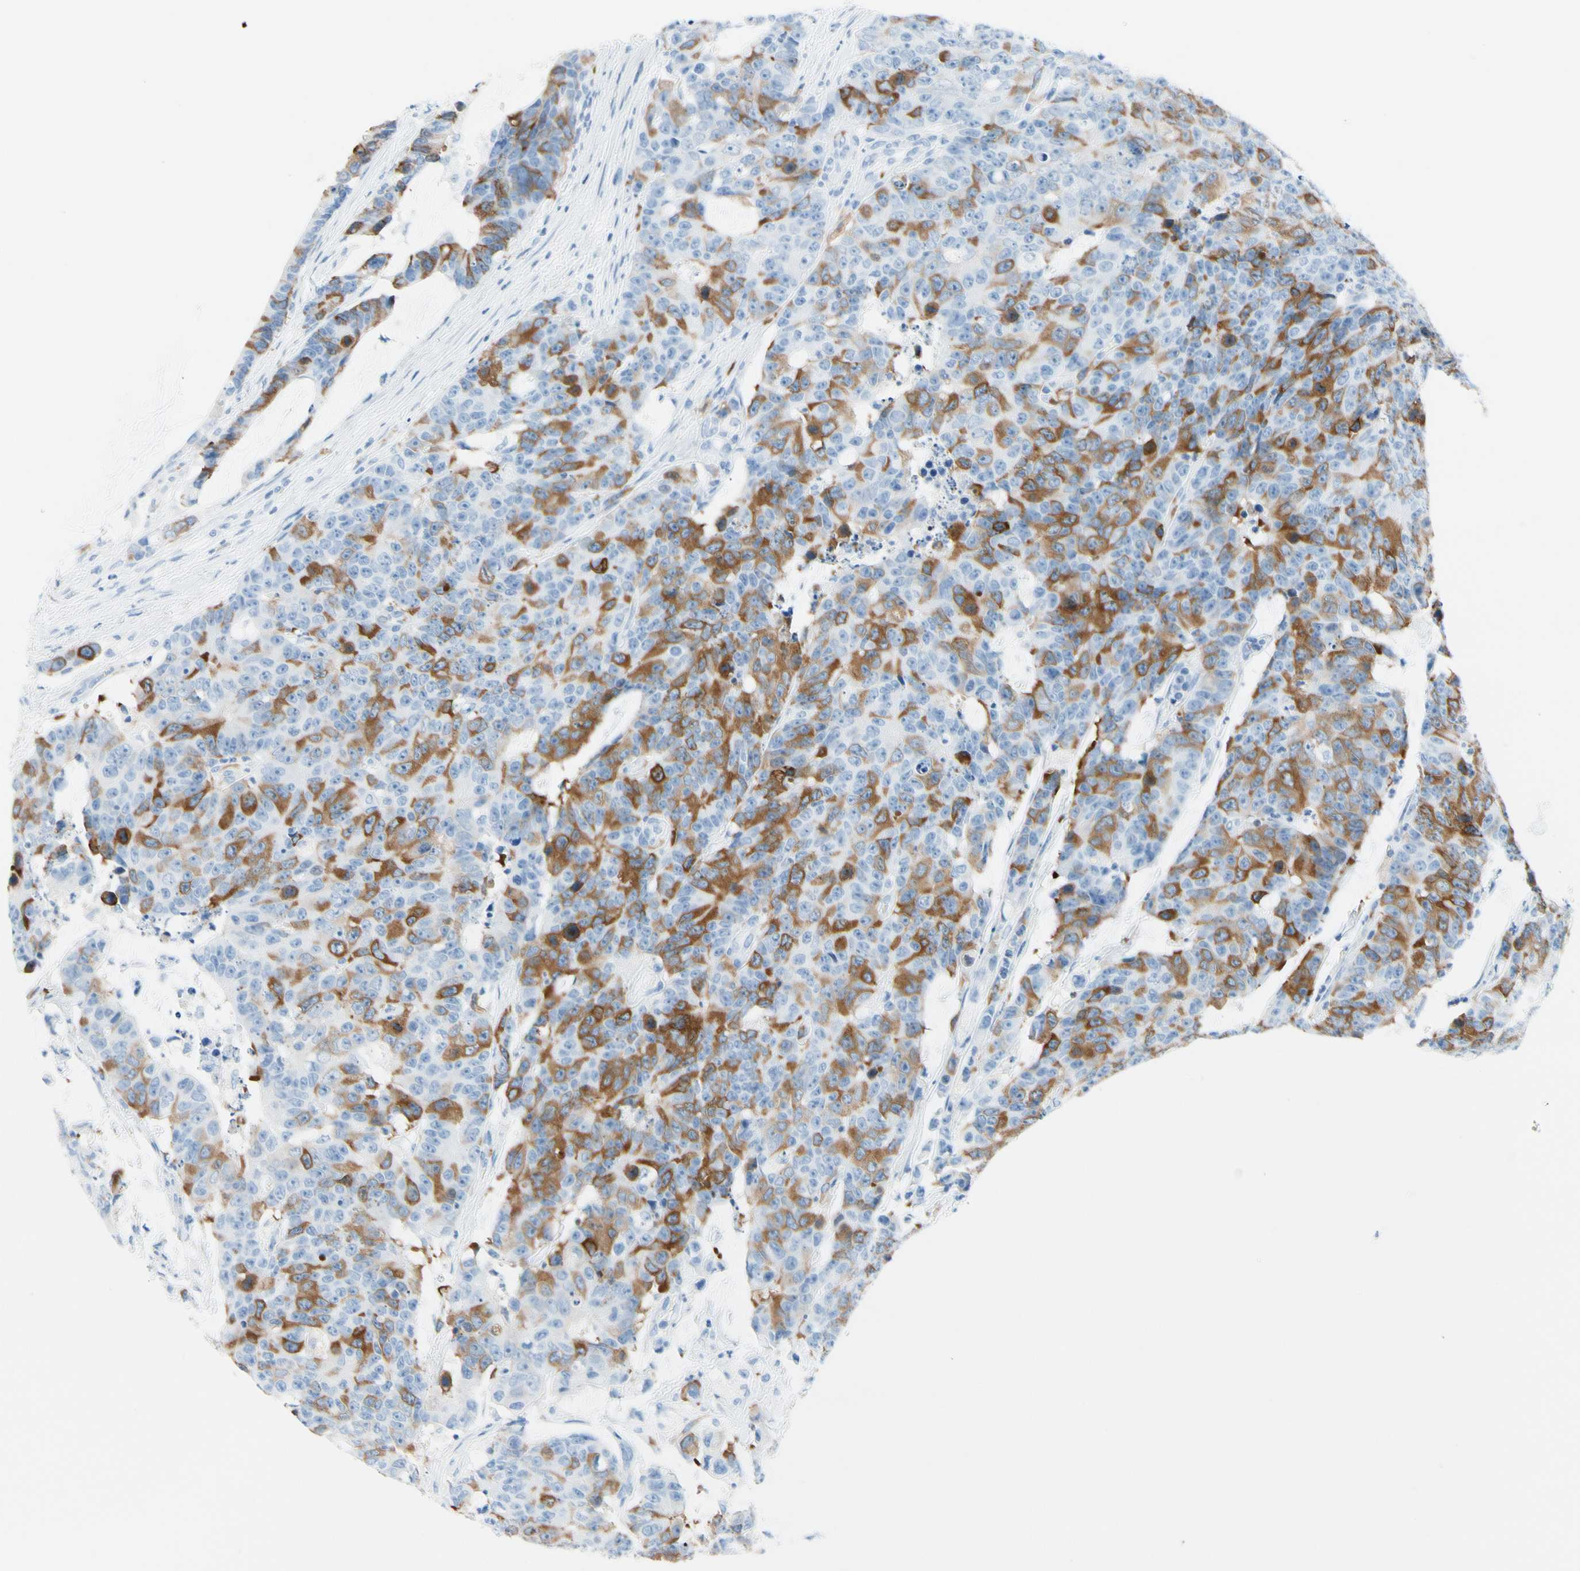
{"staining": {"intensity": "moderate", "quantity": ">75%", "location": "cytoplasmic/membranous"}, "tissue": "colorectal cancer", "cell_type": "Tumor cells", "image_type": "cancer", "snomed": [{"axis": "morphology", "description": "Adenocarcinoma, NOS"}, {"axis": "topography", "description": "Colon"}], "caption": "Human colorectal cancer stained for a protein (brown) demonstrates moderate cytoplasmic/membranous positive expression in about >75% of tumor cells.", "gene": "TACC3", "patient": {"sex": "female", "age": 86}}